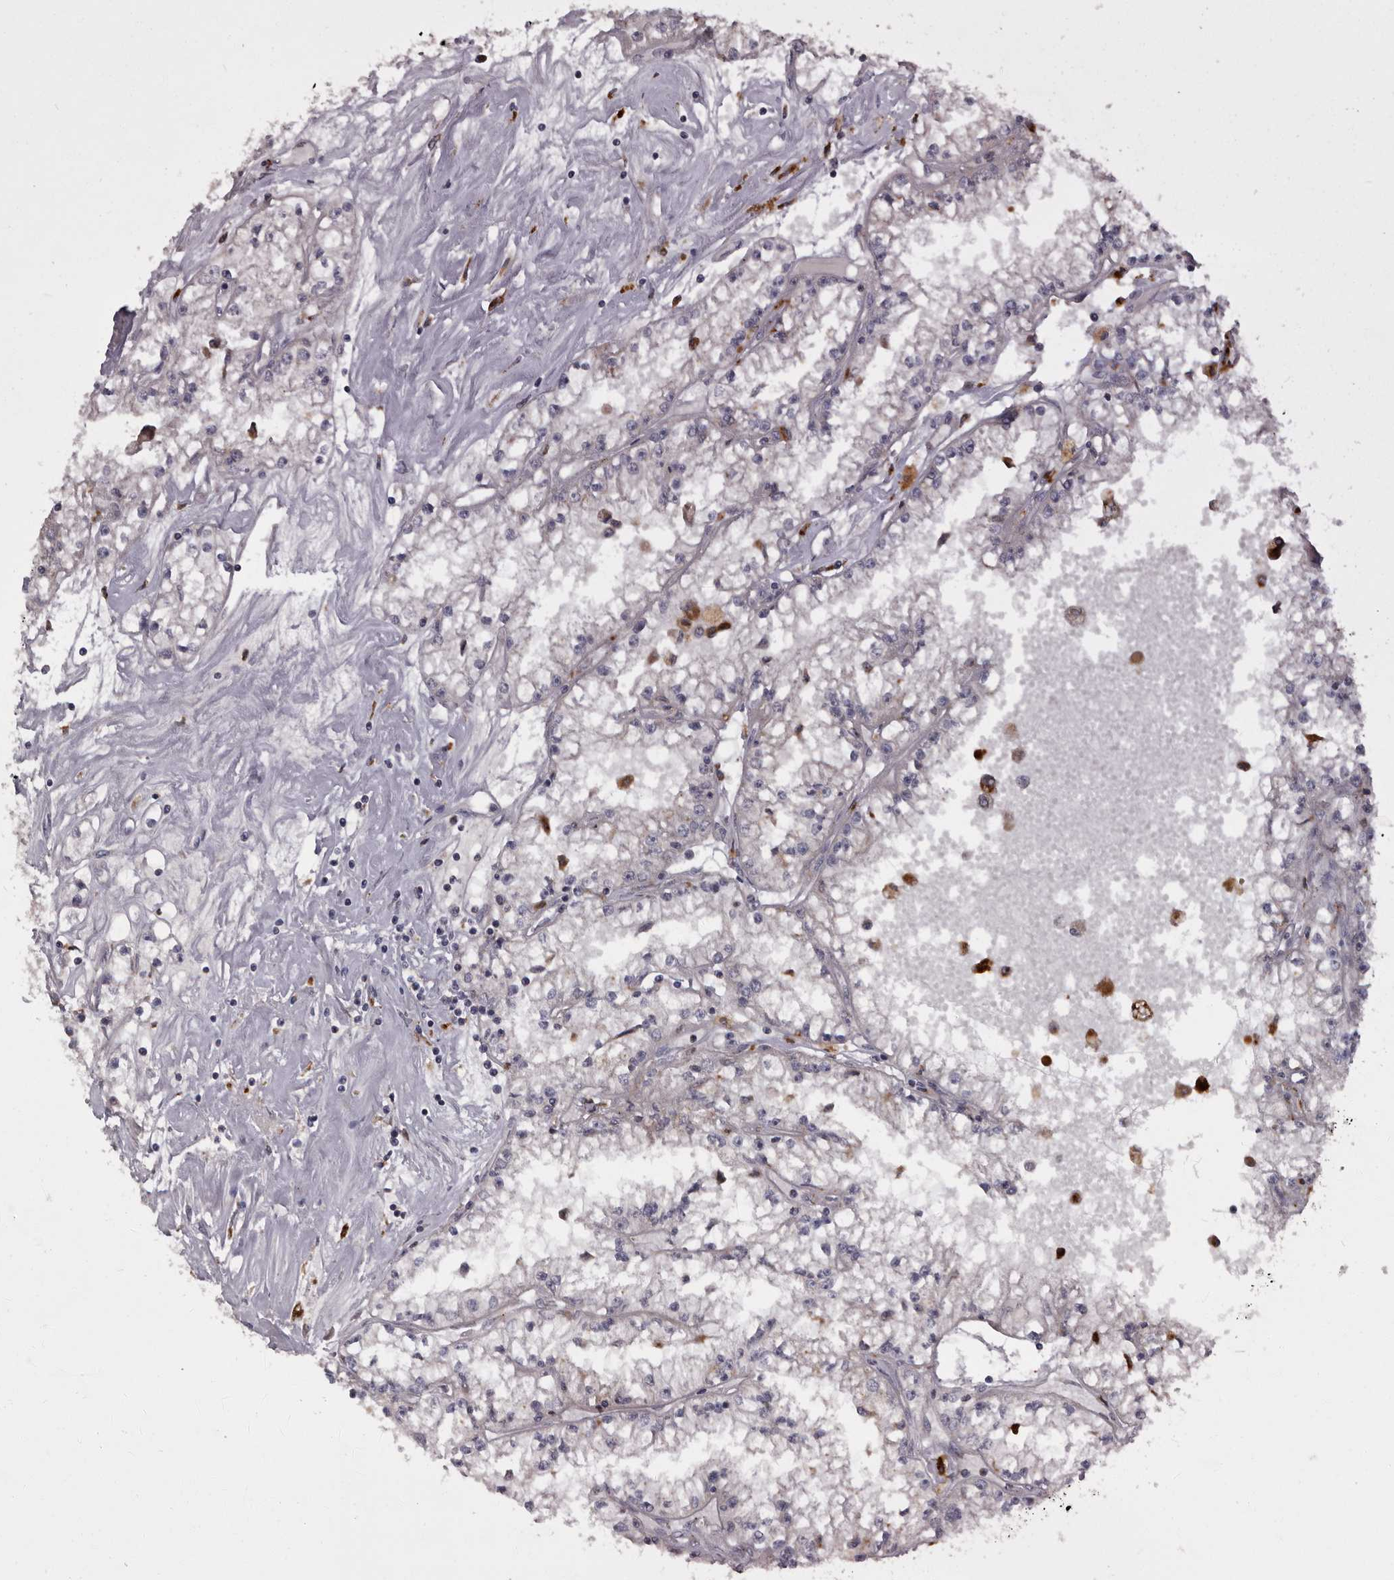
{"staining": {"intensity": "negative", "quantity": "none", "location": "none"}, "tissue": "renal cancer", "cell_type": "Tumor cells", "image_type": "cancer", "snomed": [{"axis": "morphology", "description": "Adenocarcinoma, NOS"}, {"axis": "topography", "description": "Kidney"}], "caption": "An image of human adenocarcinoma (renal) is negative for staining in tumor cells.", "gene": "DAP", "patient": {"sex": "male", "age": 56}}